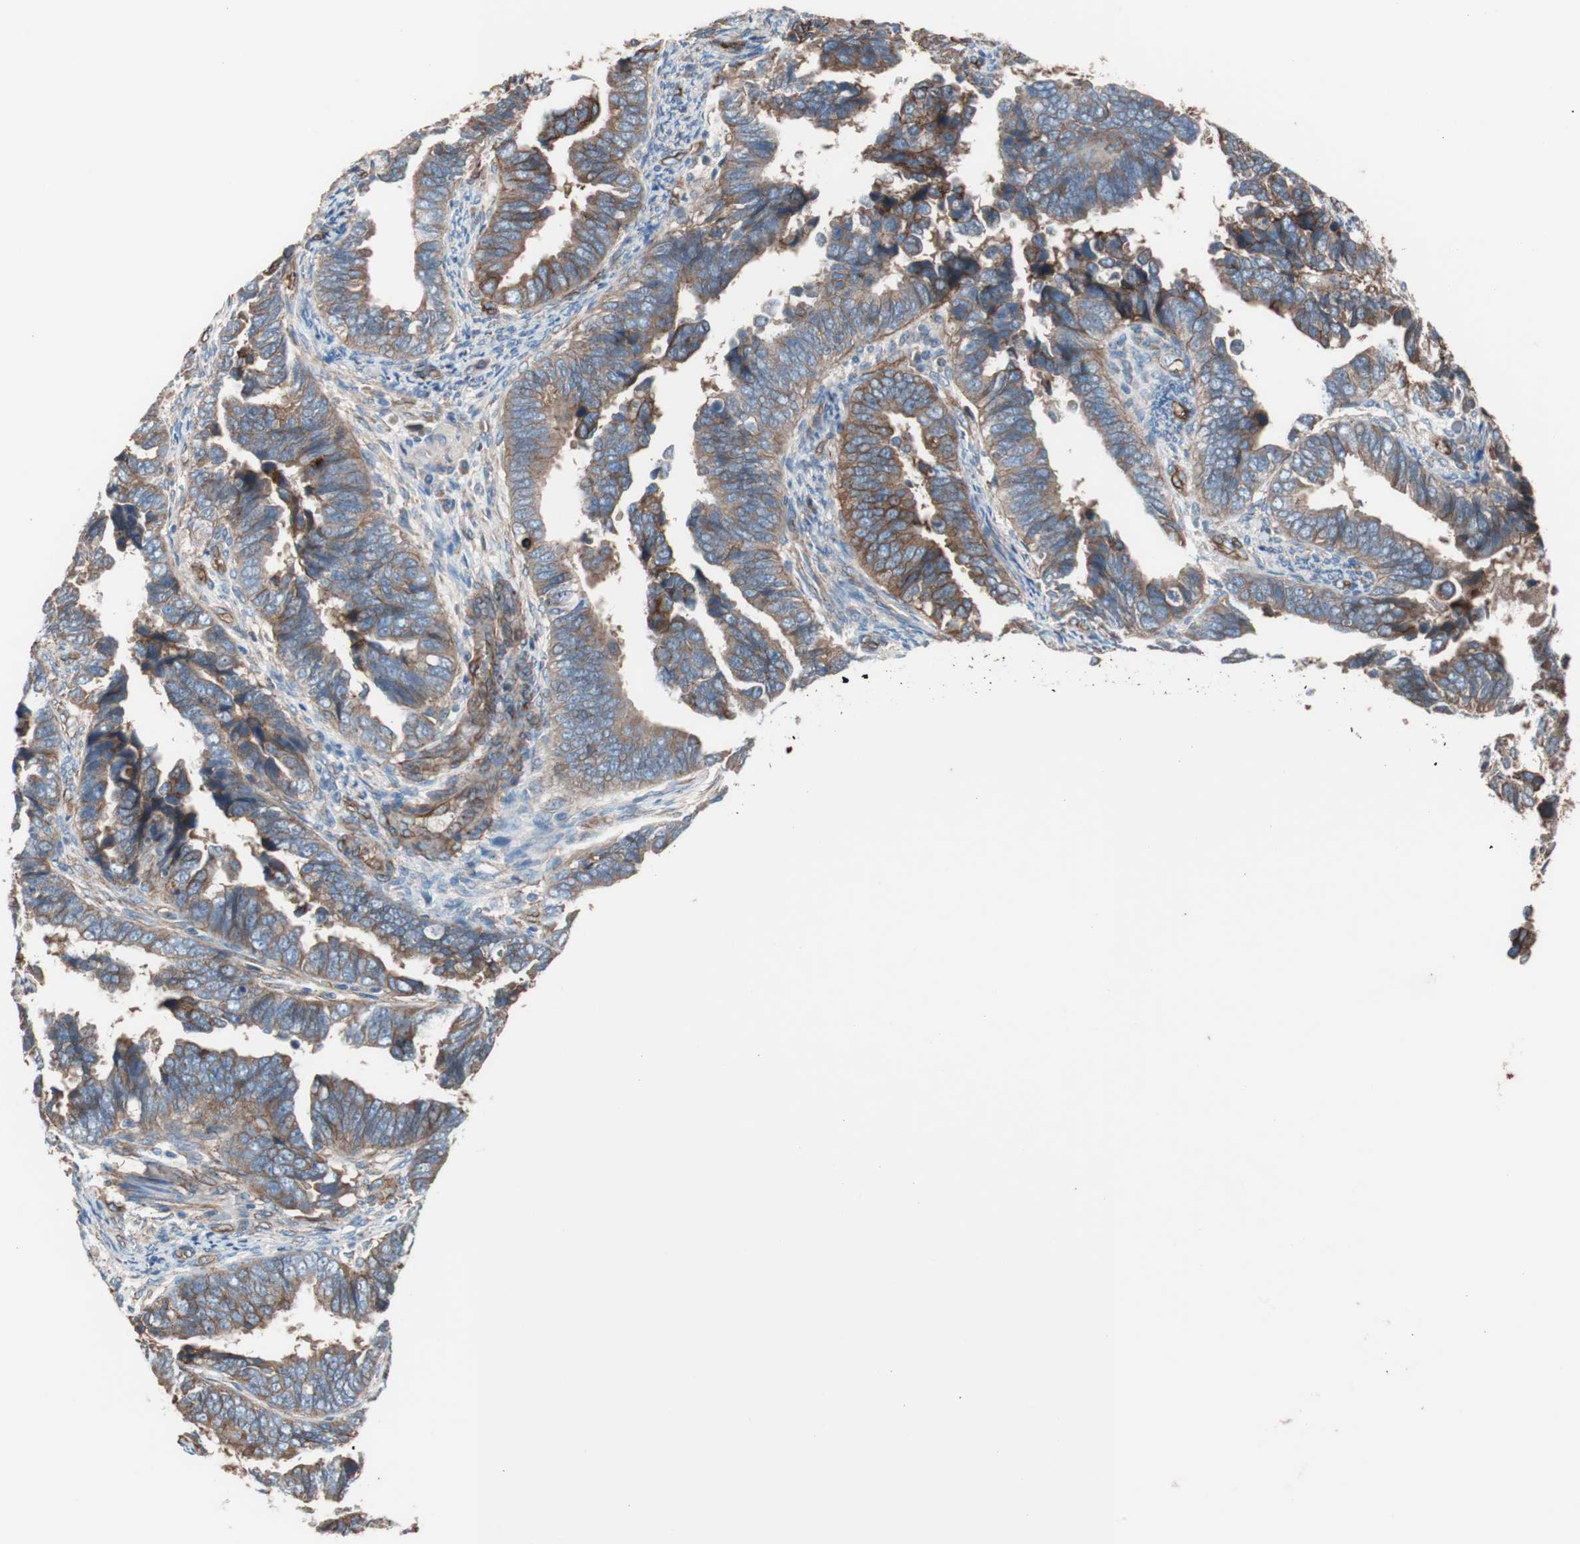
{"staining": {"intensity": "moderate", "quantity": "25%-75%", "location": "cytoplasmic/membranous"}, "tissue": "endometrial cancer", "cell_type": "Tumor cells", "image_type": "cancer", "snomed": [{"axis": "morphology", "description": "Adenocarcinoma, NOS"}, {"axis": "topography", "description": "Endometrium"}], "caption": "This histopathology image shows immunohistochemistry staining of human endometrial adenocarcinoma, with medium moderate cytoplasmic/membranous positivity in approximately 25%-75% of tumor cells.", "gene": "SPINT1", "patient": {"sex": "female", "age": 75}}